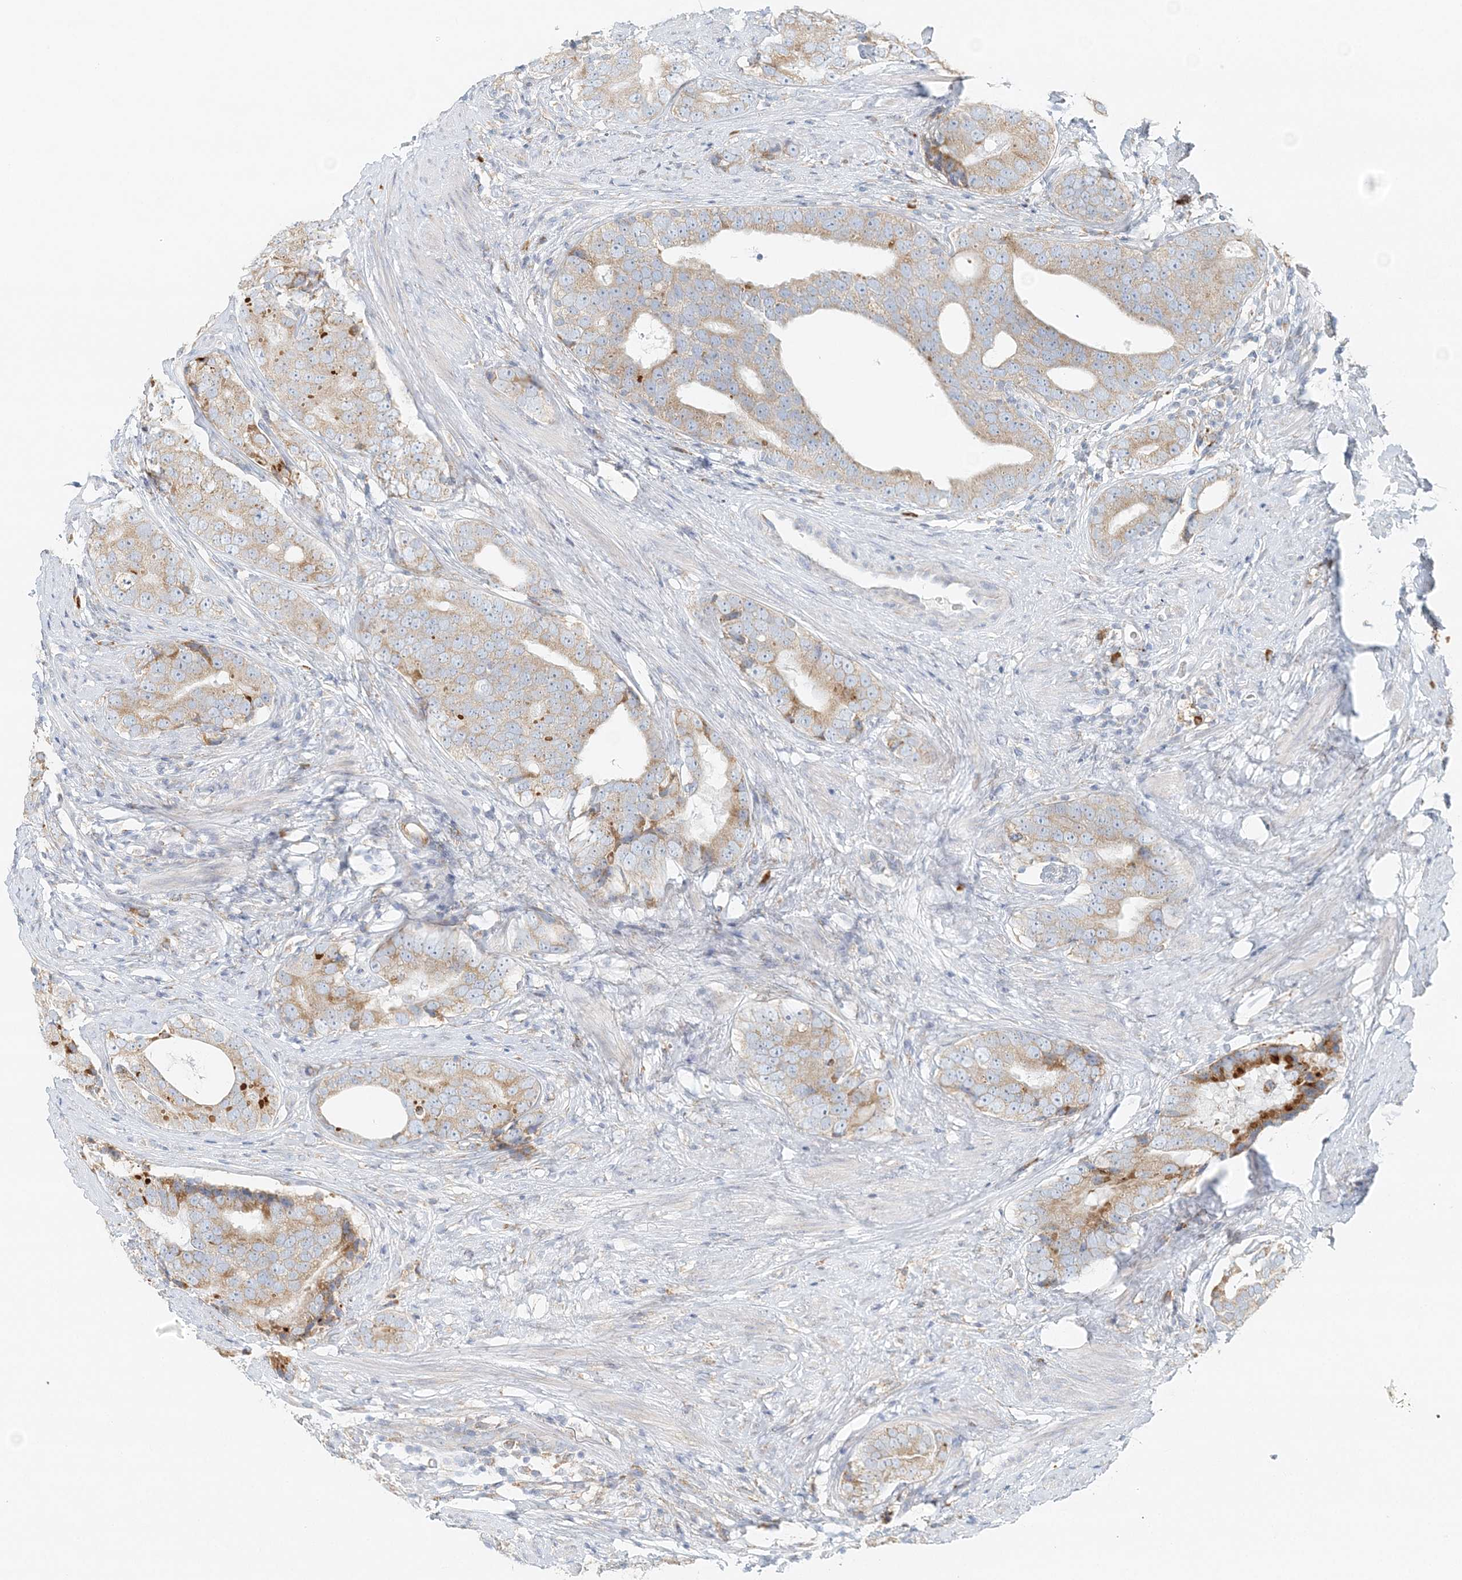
{"staining": {"intensity": "moderate", "quantity": "<25%", "location": "cytoplasmic/membranous"}, "tissue": "prostate cancer", "cell_type": "Tumor cells", "image_type": "cancer", "snomed": [{"axis": "morphology", "description": "Adenocarcinoma, High grade"}, {"axis": "topography", "description": "Prostate"}], "caption": "Prostate cancer was stained to show a protein in brown. There is low levels of moderate cytoplasmic/membranous expression in about <25% of tumor cells. Using DAB (brown) and hematoxylin (blue) stains, captured at high magnification using brightfield microscopy.", "gene": "STK11IP", "patient": {"sex": "male", "age": 56}}